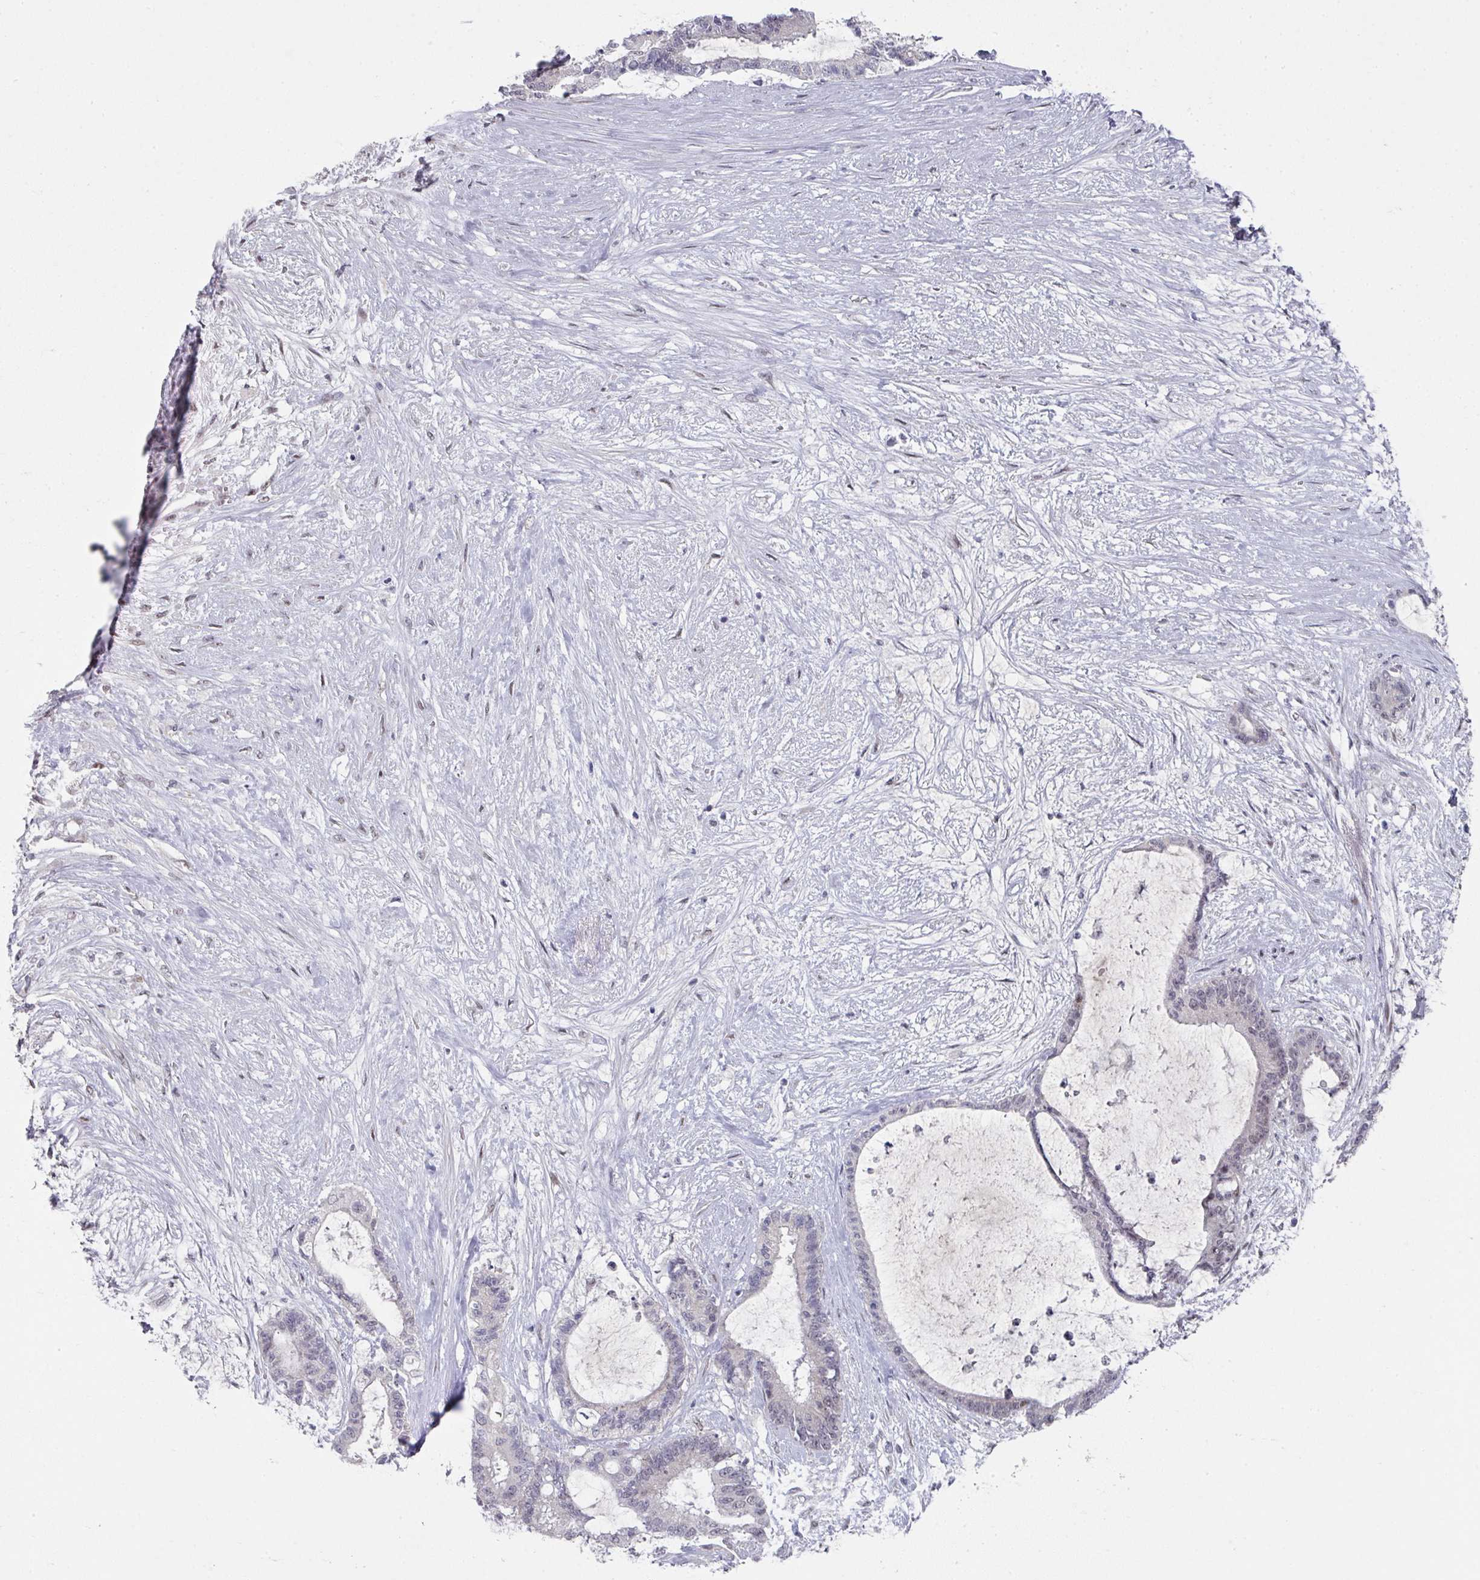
{"staining": {"intensity": "negative", "quantity": "none", "location": "none"}, "tissue": "liver cancer", "cell_type": "Tumor cells", "image_type": "cancer", "snomed": [{"axis": "morphology", "description": "Normal tissue, NOS"}, {"axis": "morphology", "description": "Cholangiocarcinoma"}, {"axis": "topography", "description": "Liver"}, {"axis": "topography", "description": "Peripheral nerve tissue"}], "caption": "Immunohistochemistry of human liver cancer shows no positivity in tumor cells.", "gene": "TMCC1", "patient": {"sex": "female", "age": 73}}